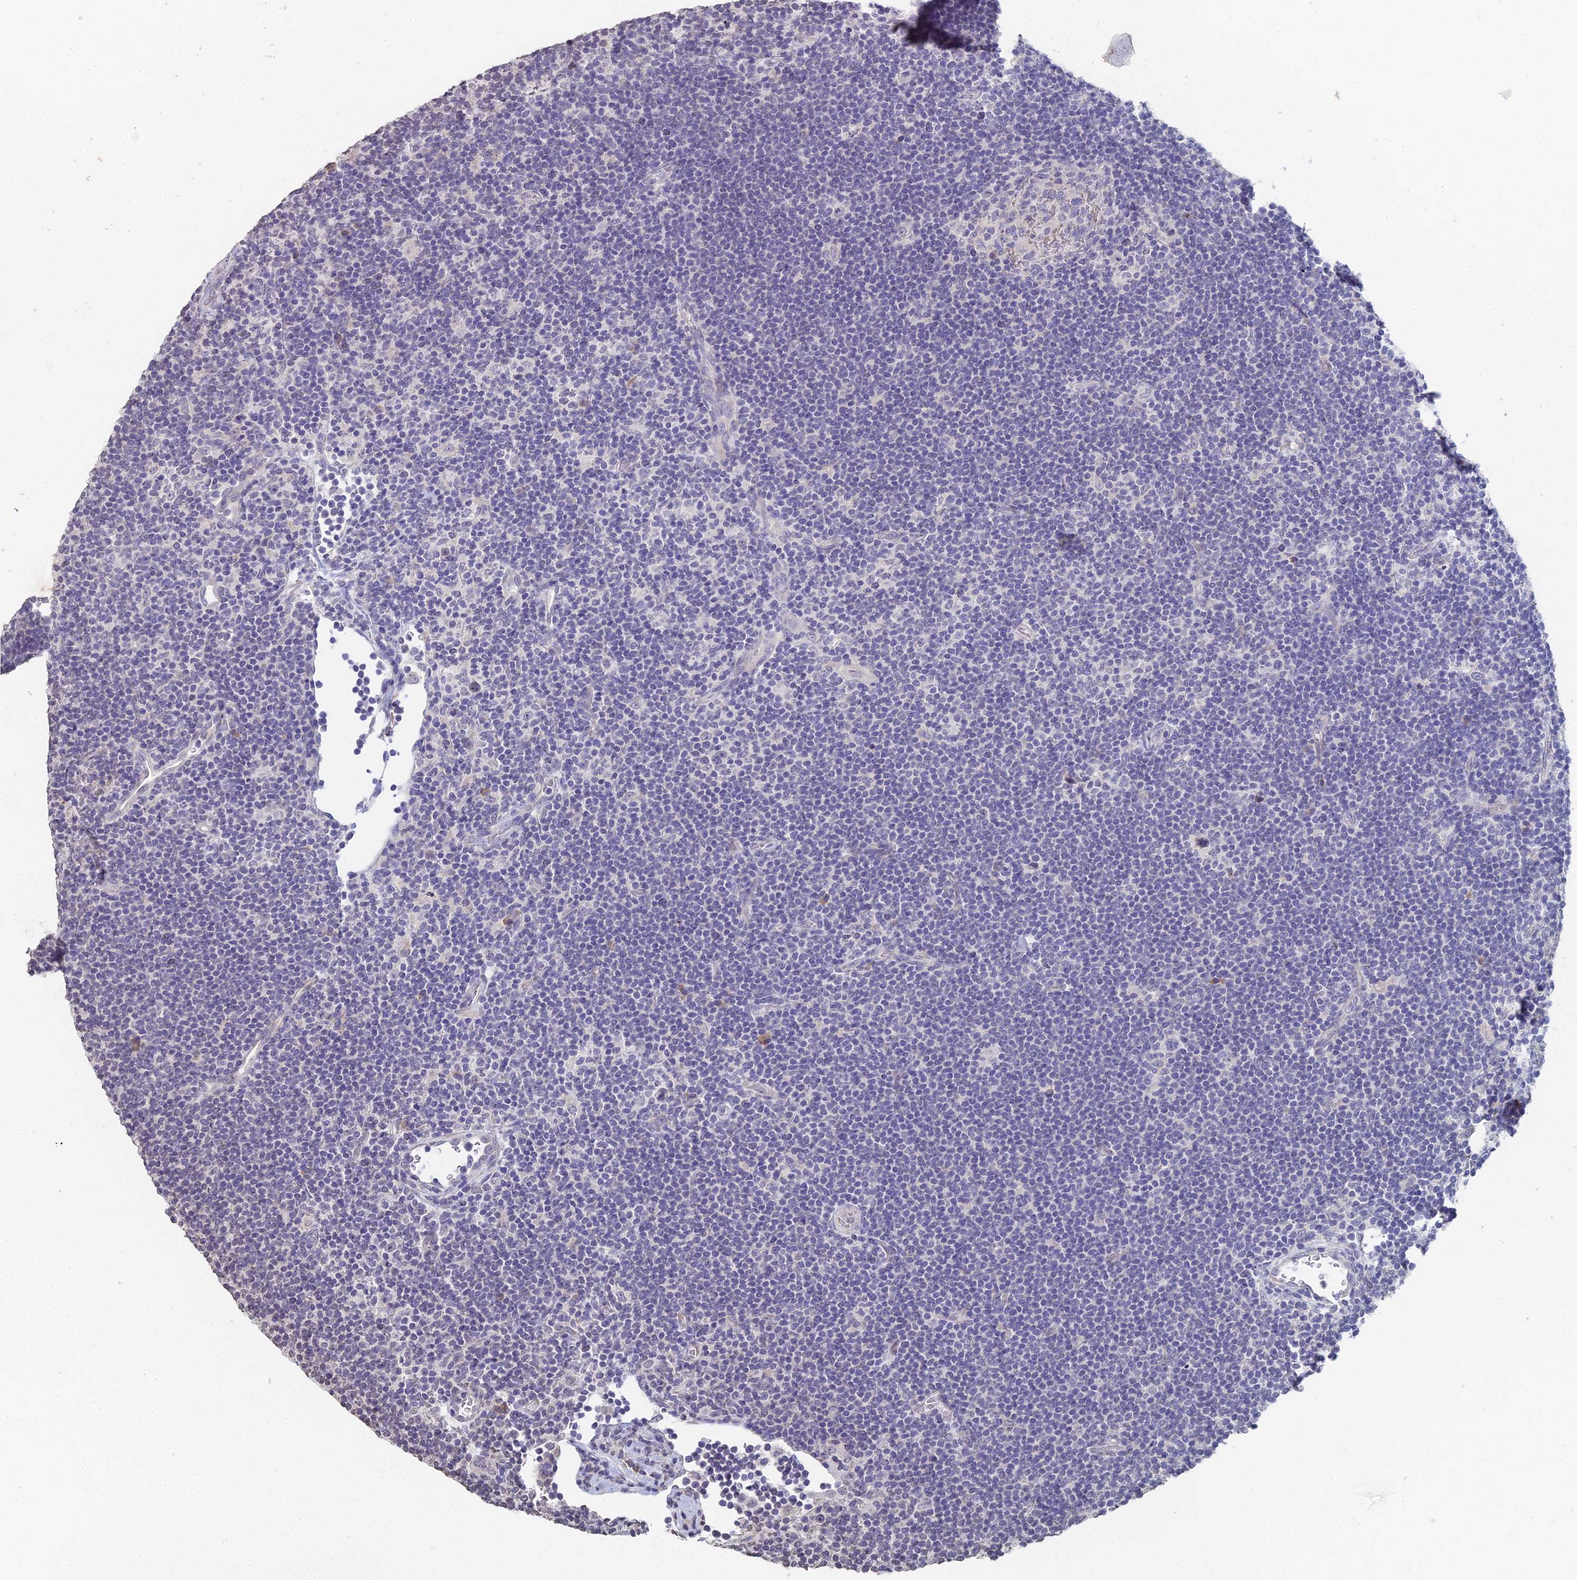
{"staining": {"intensity": "negative", "quantity": "none", "location": "none"}, "tissue": "lymphoma", "cell_type": "Tumor cells", "image_type": "cancer", "snomed": [{"axis": "morphology", "description": "Hodgkin's disease, NOS"}, {"axis": "topography", "description": "Lymph node"}], "caption": "A histopathology image of Hodgkin's disease stained for a protein exhibits no brown staining in tumor cells. Brightfield microscopy of immunohistochemistry (IHC) stained with DAB (brown) and hematoxylin (blue), captured at high magnification.", "gene": "PRR22", "patient": {"sex": "female", "age": 57}}